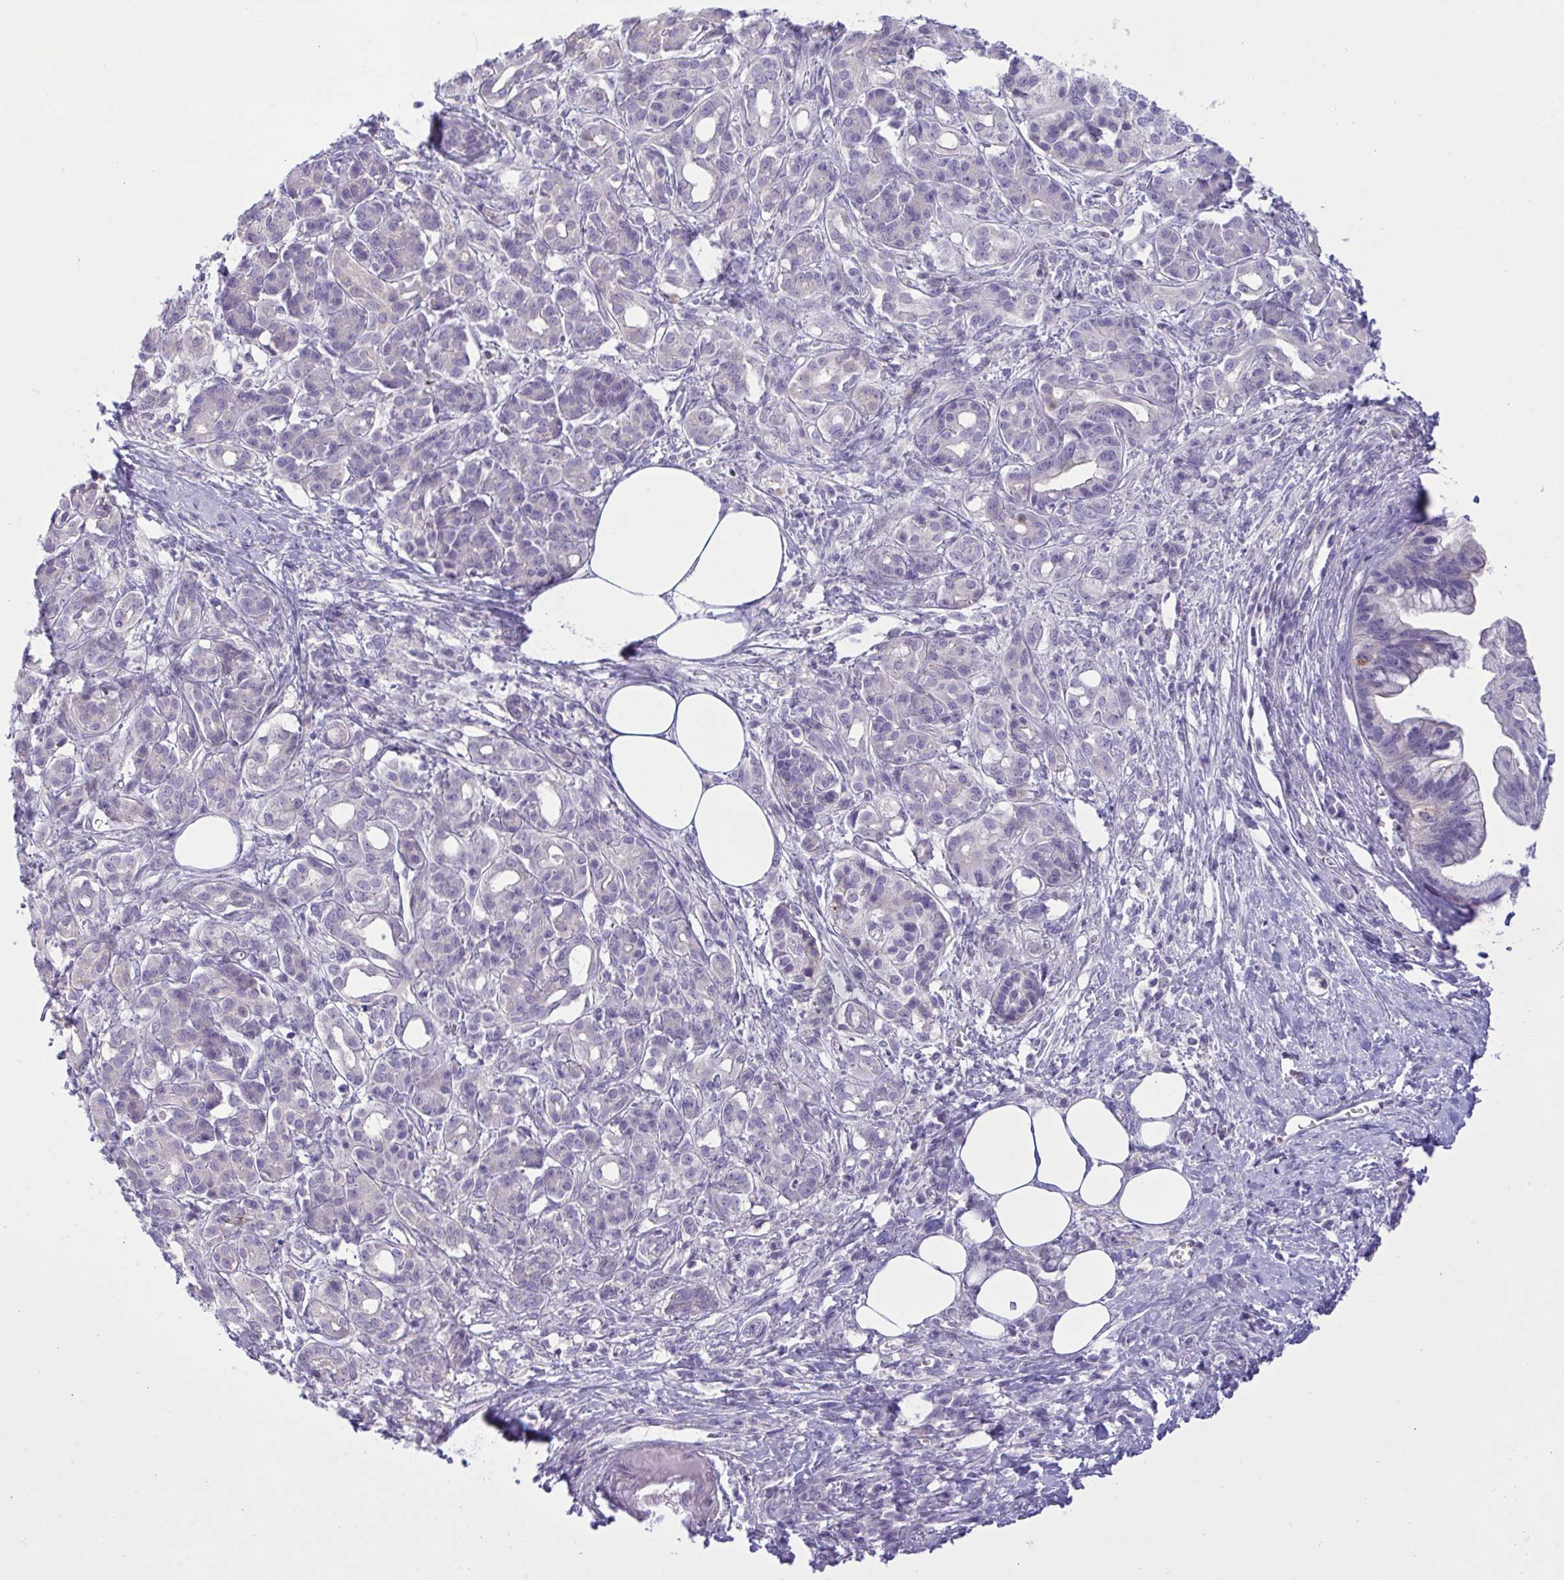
{"staining": {"intensity": "negative", "quantity": "none", "location": "none"}, "tissue": "pancreatic cancer", "cell_type": "Tumor cells", "image_type": "cancer", "snomed": [{"axis": "morphology", "description": "Adenocarcinoma, NOS"}, {"axis": "topography", "description": "Pancreas"}], "caption": "Immunohistochemistry image of human adenocarcinoma (pancreatic) stained for a protein (brown), which reveals no positivity in tumor cells. (DAB (3,3'-diaminobenzidine) immunohistochemistry visualized using brightfield microscopy, high magnification).", "gene": "WDR97", "patient": {"sex": "female", "age": 73}}